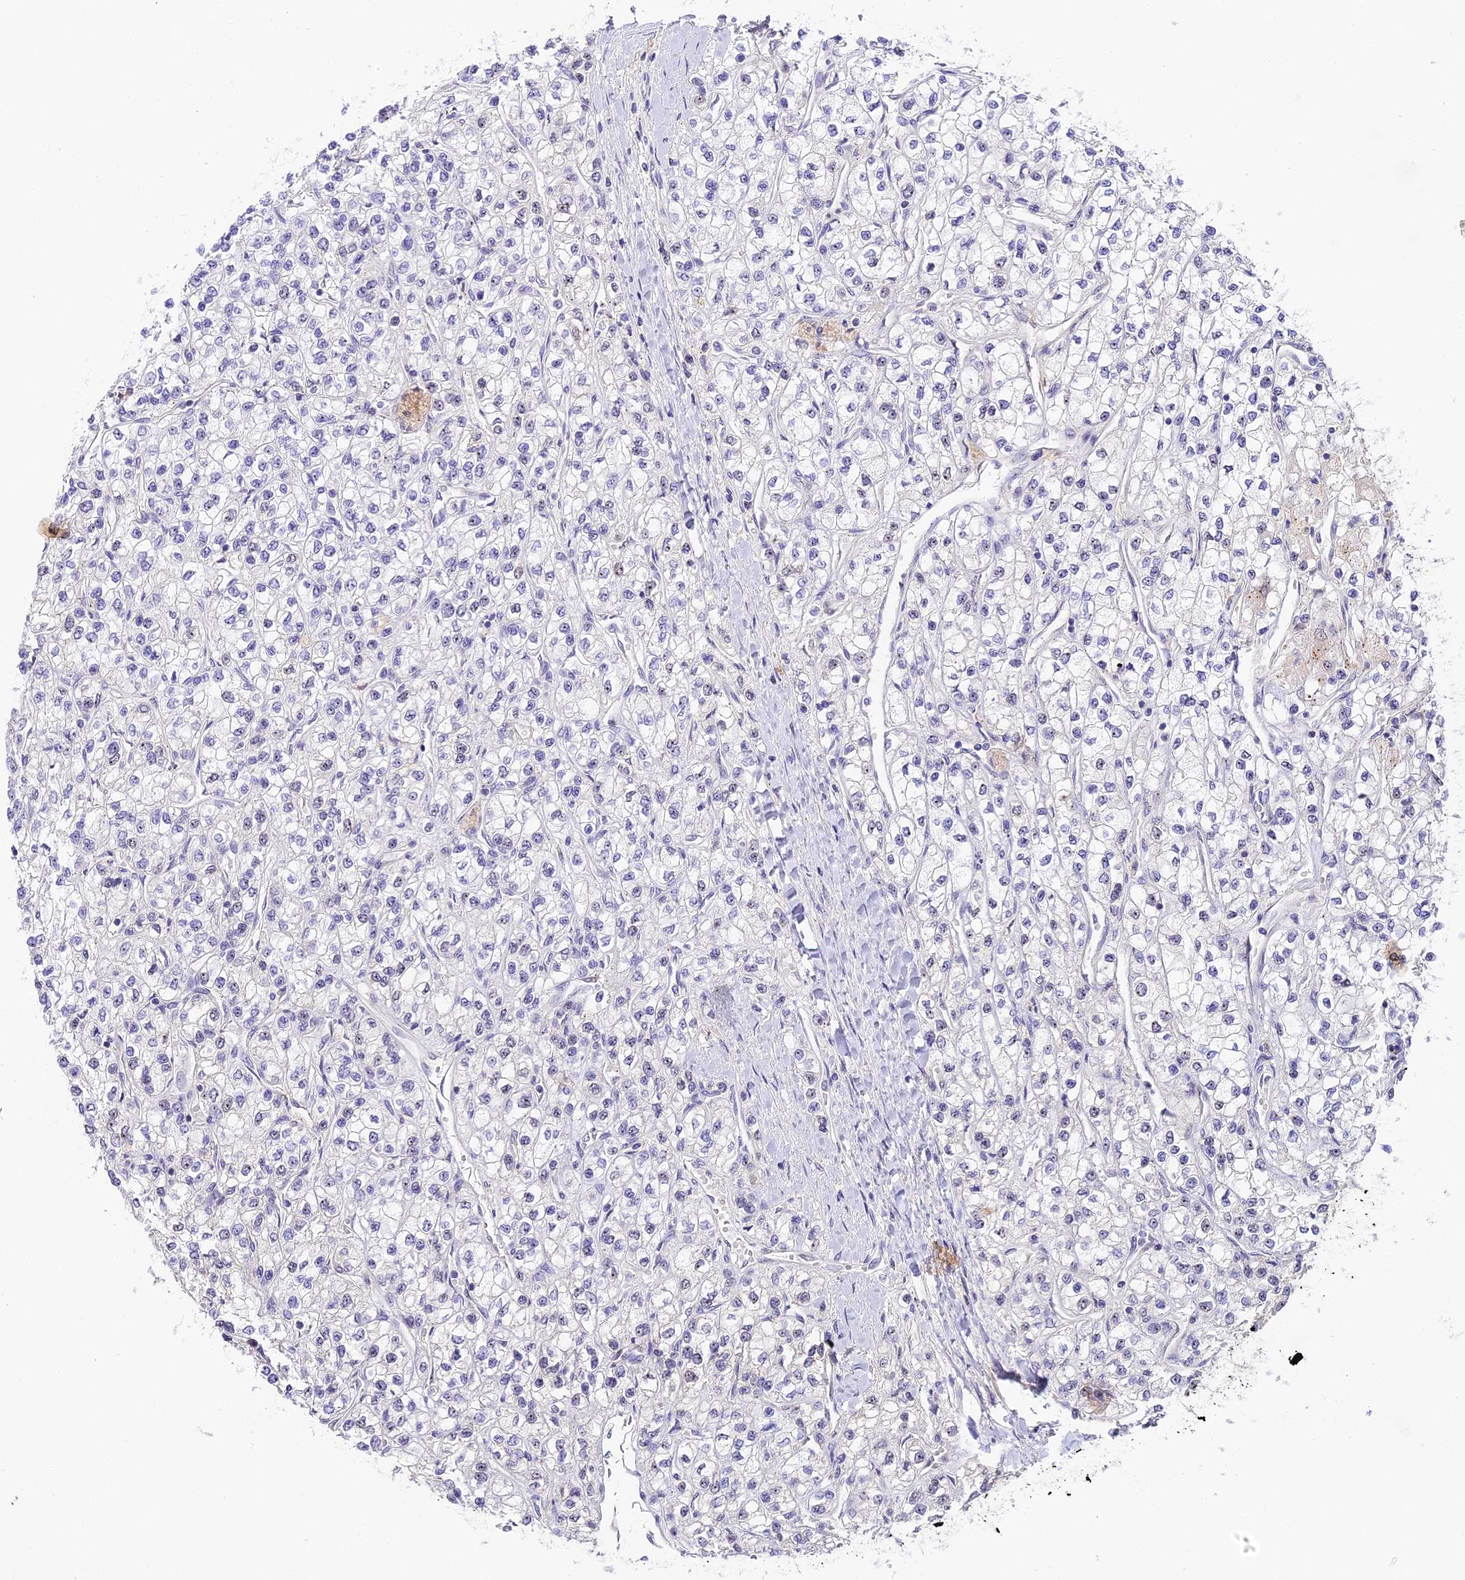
{"staining": {"intensity": "negative", "quantity": "none", "location": "none"}, "tissue": "renal cancer", "cell_type": "Tumor cells", "image_type": "cancer", "snomed": [{"axis": "morphology", "description": "Adenocarcinoma, NOS"}, {"axis": "topography", "description": "Kidney"}], "caption": "This is a histopathology image of IHC staining of adenocarcinoma (renal), which shows no expression in tumor cells.", "gene": "RAD51", "patient": {"sex": "male", "age": 80}}